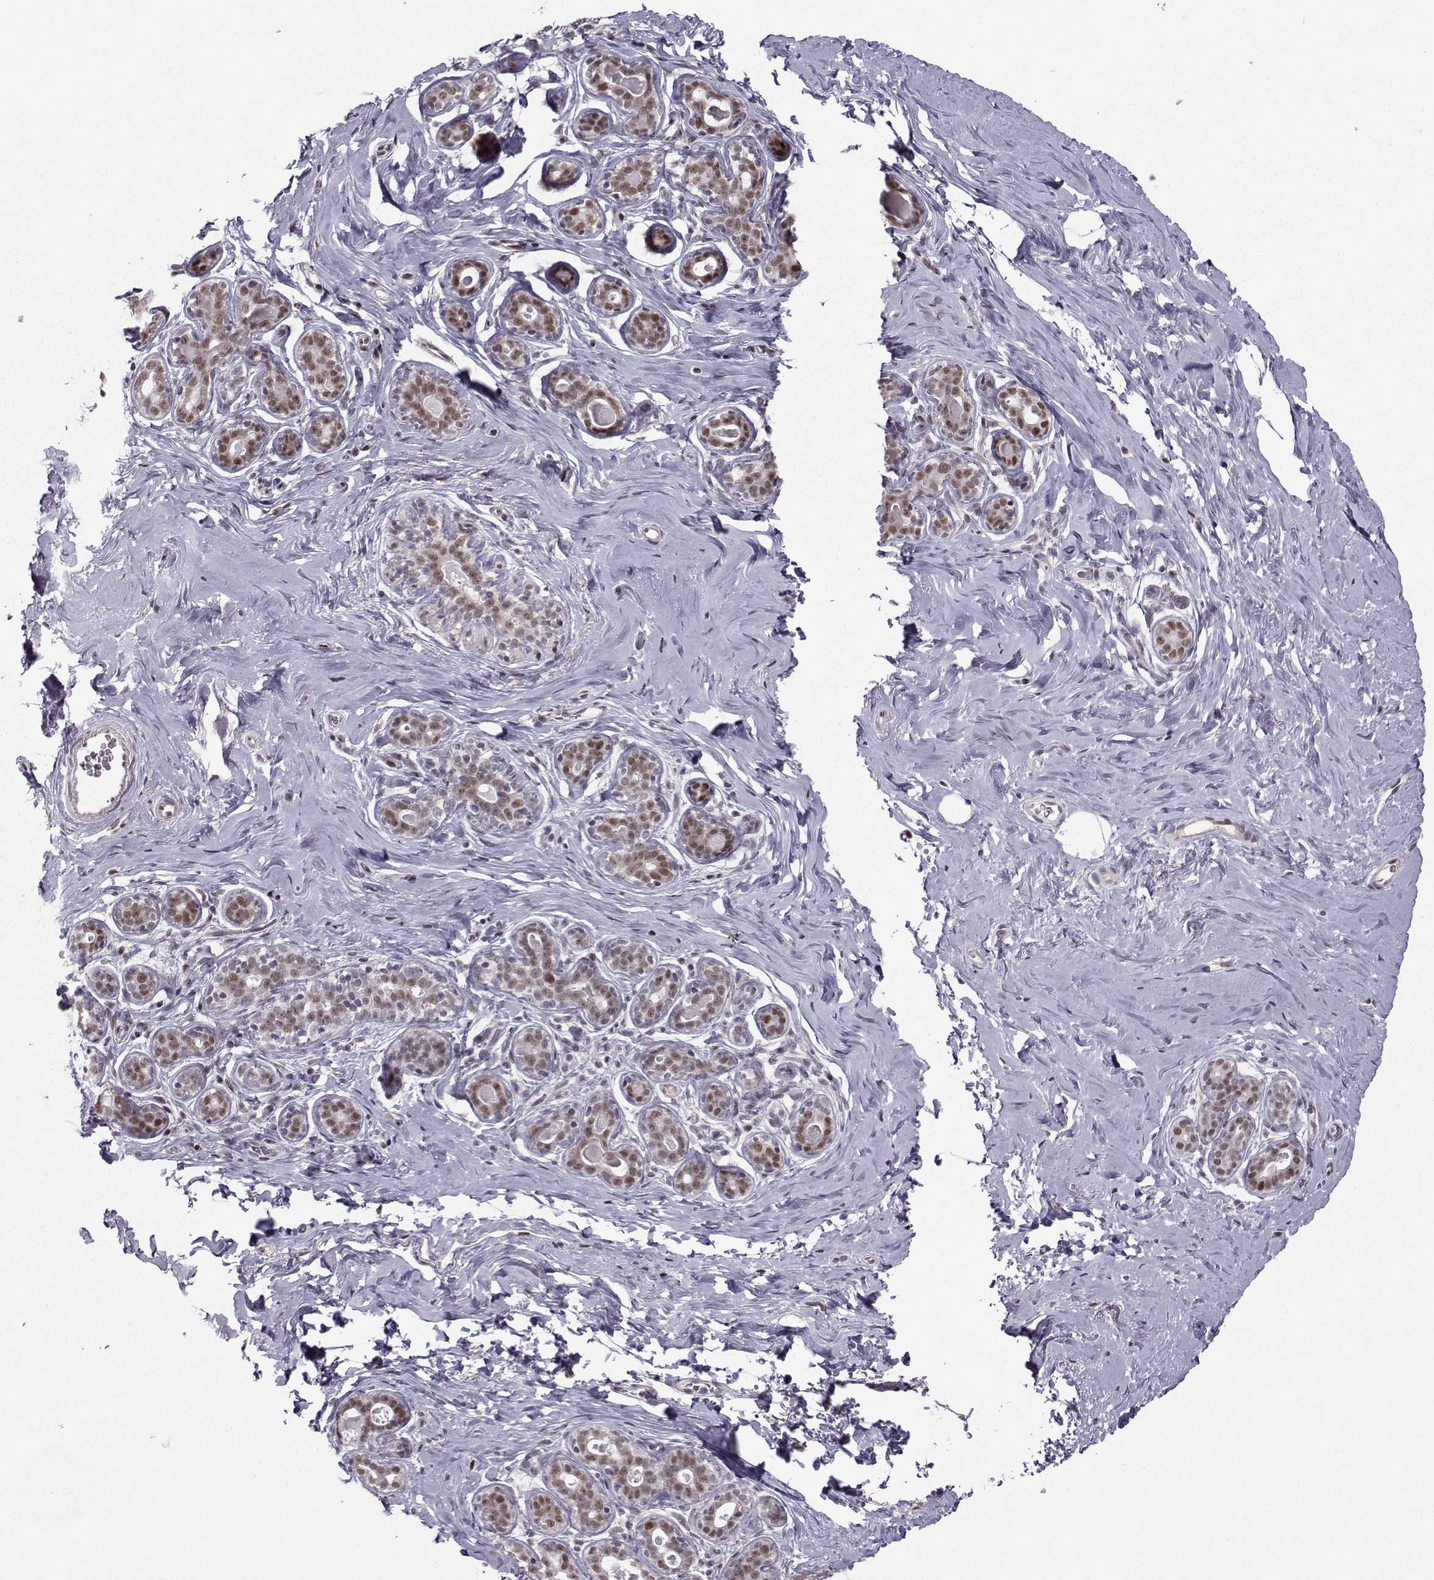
{"staining": {"intensity": "moderate", "quantity": ">75%", "location": "nuclear"}, "tissue": "breast", "cell_type": "Adipocytes", "image_type": "normal", "snomed": [{"axis": "morphology", "description": "Normal tissue, NOS"}, {"axis": "topography", "description": "Skin"}, {"axis": "topography", "description": "Breast"}], "caption": "DAB (3,3'-diaminobenzidine) immunohistochemical staining of benign human breast displays moderate nuclear protein staining in approximately >75% of adipocytes. The protein of interest is stained brown, and the nuclei are stained in blue (DAB IHC with brightfield microscopy, high magnification).", "gene": "SNAPC2", "patient": {"sex": "female", "age": 43}}